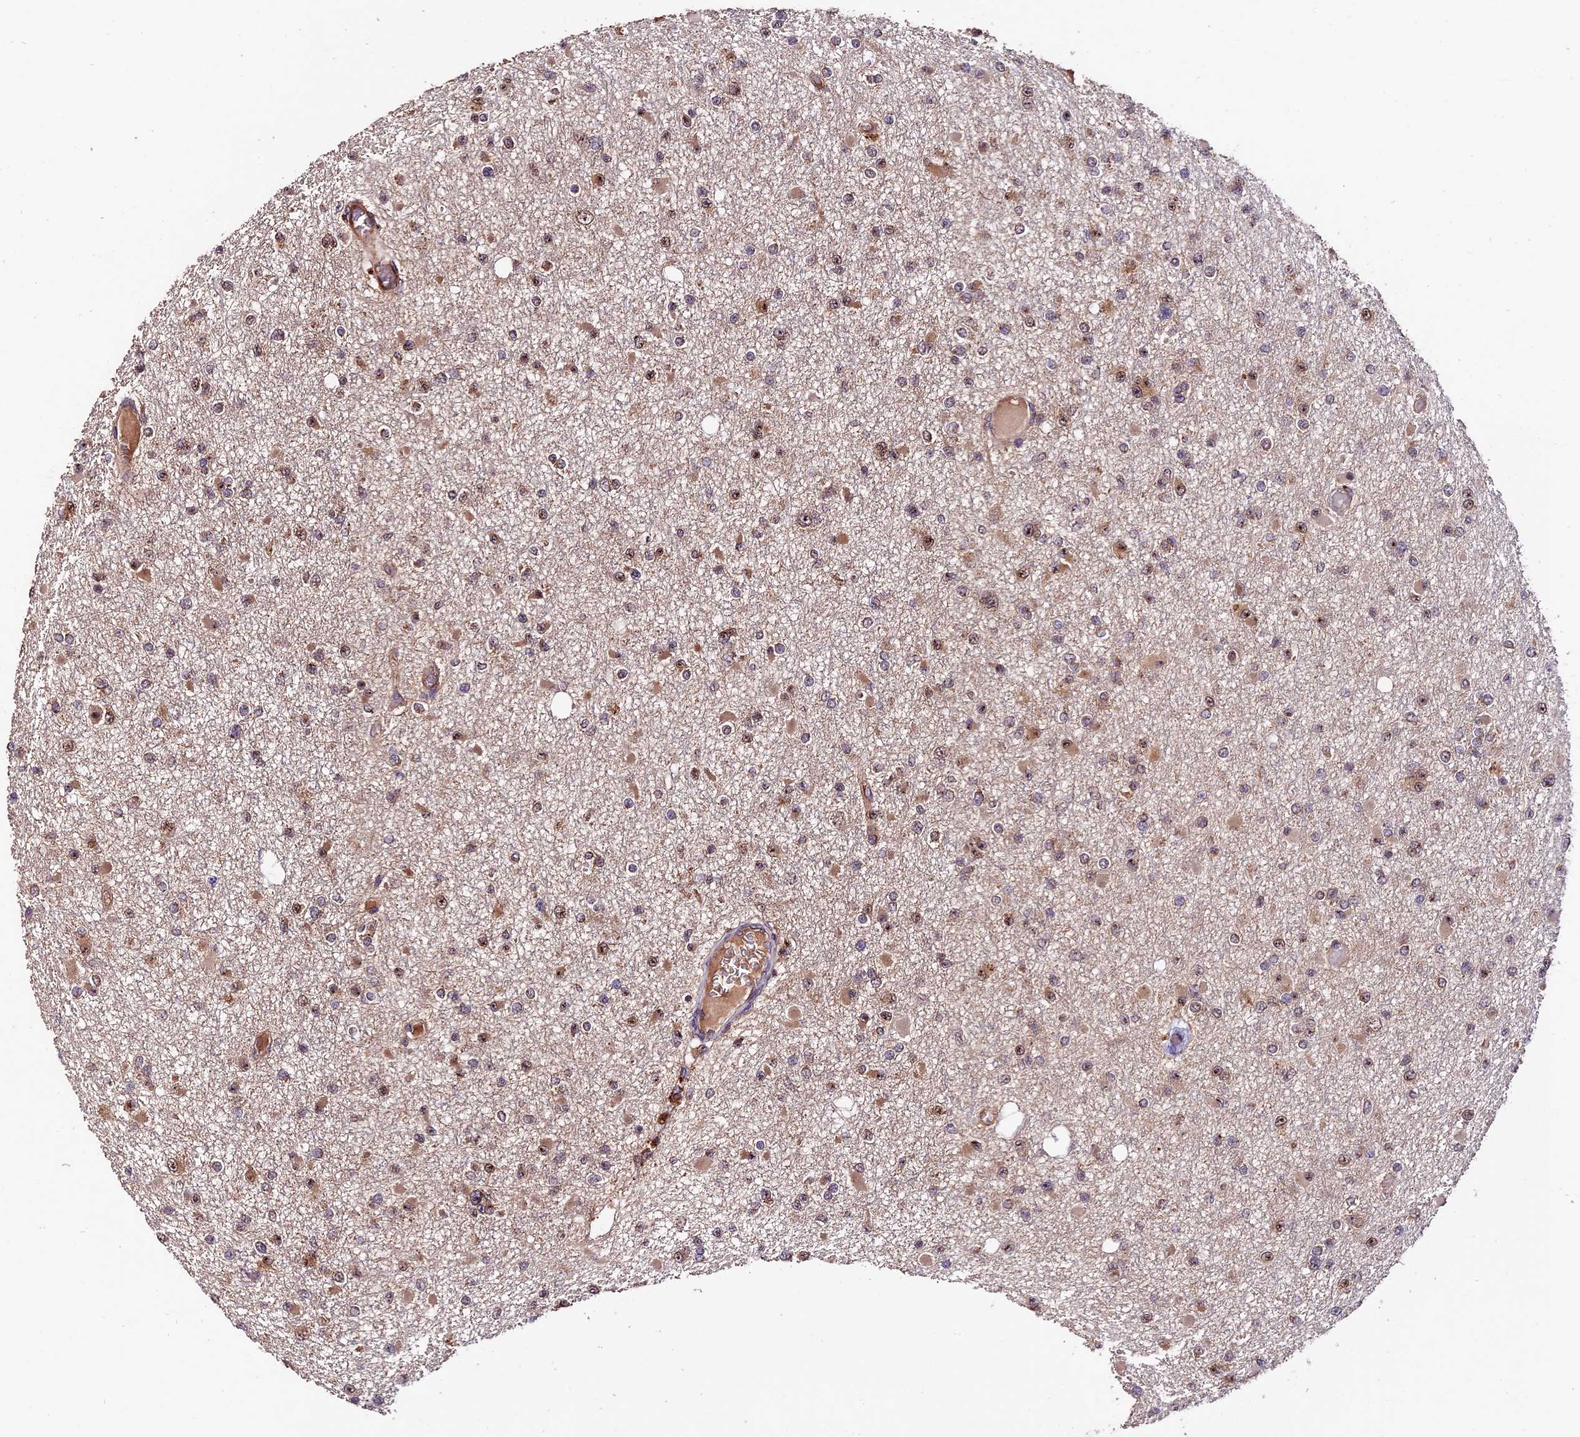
{"staining": {"intensity": "moderate", "quantity": ">75%", "location": "cytoplasmic/membranous,nuclear"}, "tissue": "glioma", "cell_type": "Tumor cells", "image_type": "cancer", "snomed": [{"axis": "morphology", "description": "Glioma, malignant, Low grade"}, {"axis": "topography", "description": "Brain"}], "caption": "Immunohistochemistry (IHC) (DAB (3,3'-diaminobenzidine)) staining of malignant low-grade glioma displays moderate cytoplasmic/membranous and nuclear protein staining in about >75% of tumor cells.", "gene": "TRMT1", "patient": {"sex": "female", "age": 22}}